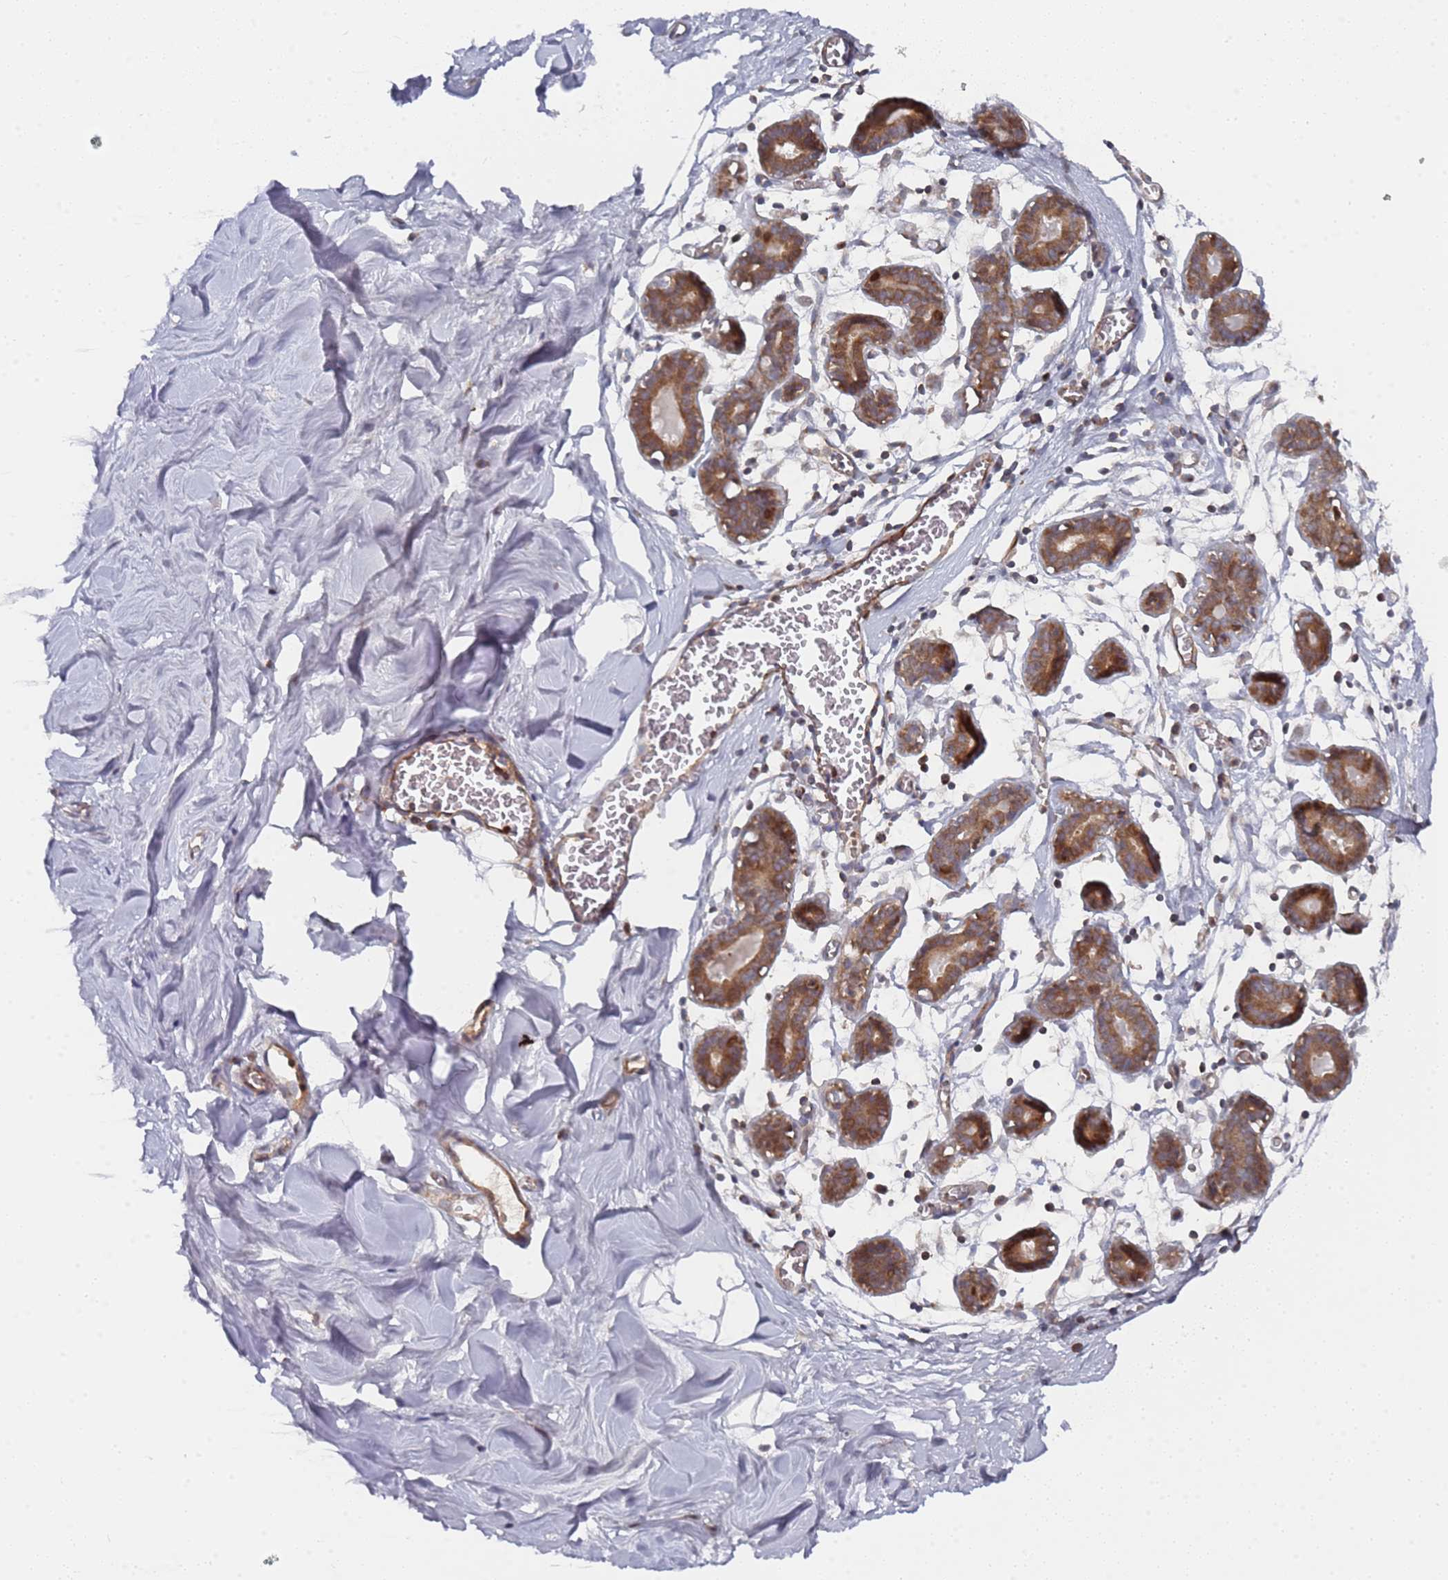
{"staining": {"intensity": "strong", "quantity": ">75%", "location": "cytoplasmic/membranous"}, "tissue": "breast", "cell_type": "Glandular cells", "image_type": "normal", "snomed": [{"axis": "morphology", "description": "Normal tissue, NOS"}, {"axis": "topography", "description": "Breast"}], "caption": "Immunohistochemical staining of unremarkable human breast displays high levels of strong cytoplasmic/membranous positivity in approximately >75% of glandular cells. (DAB IHC, brown staining for protein, blue staining for nuclei).", "gene": "DDX60", "patient": {"sex": "female", "age": 27}}